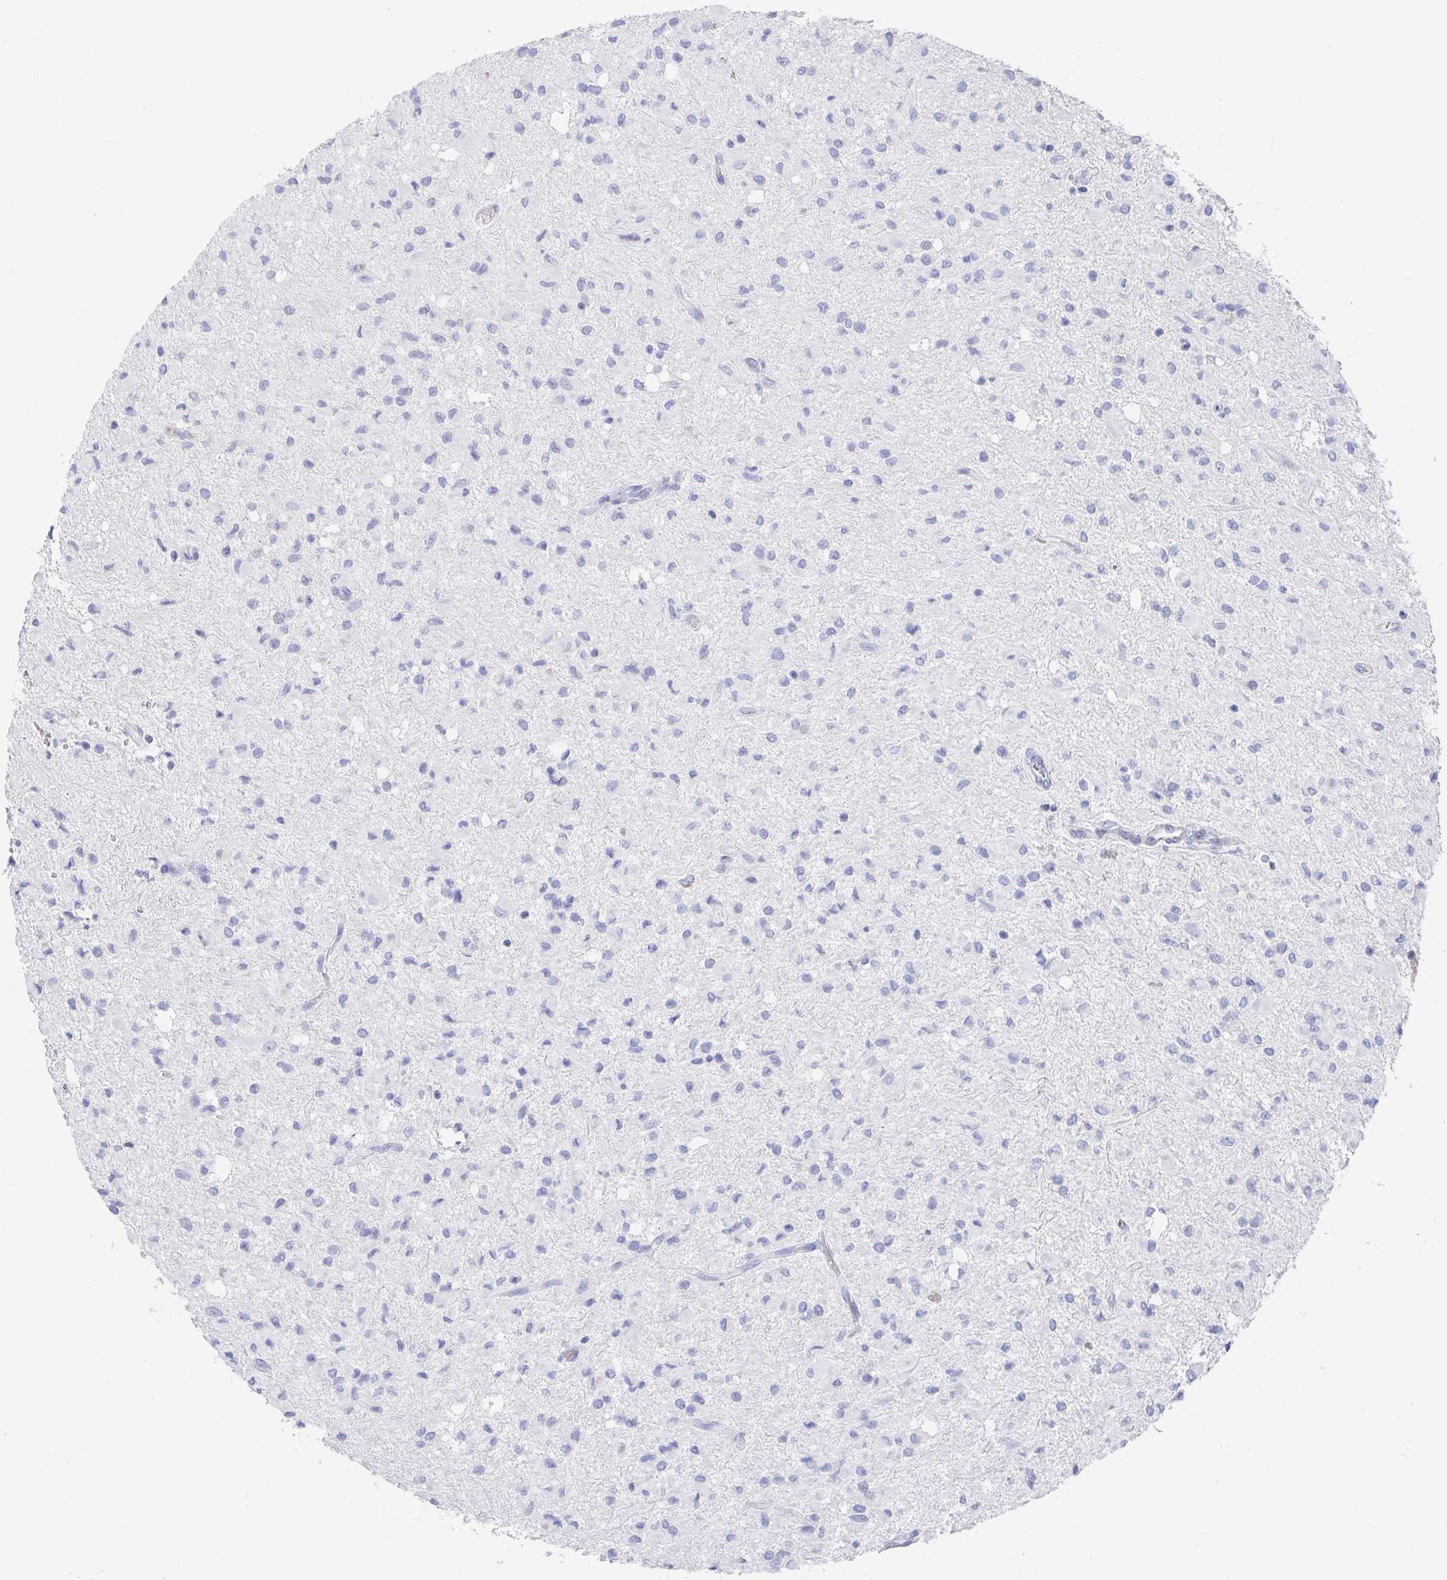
{"staining": {"intensity": "negative", "quantity": "none", "location": "none"}, "tissue": "glioma", "cell_type": "Tumor cells", "image_type": "cancer", "snomed": [{"axis": "morphology", "description": "Glioma, malignant, Low grade"}, {"axis": "topography", "description": "Brain"}], "caption": "There is no significant positivity in tumor cells of malignant glioma (low-grade).", "gene": "ZFP82", "patient": {"sex": "female", "age": 33}}